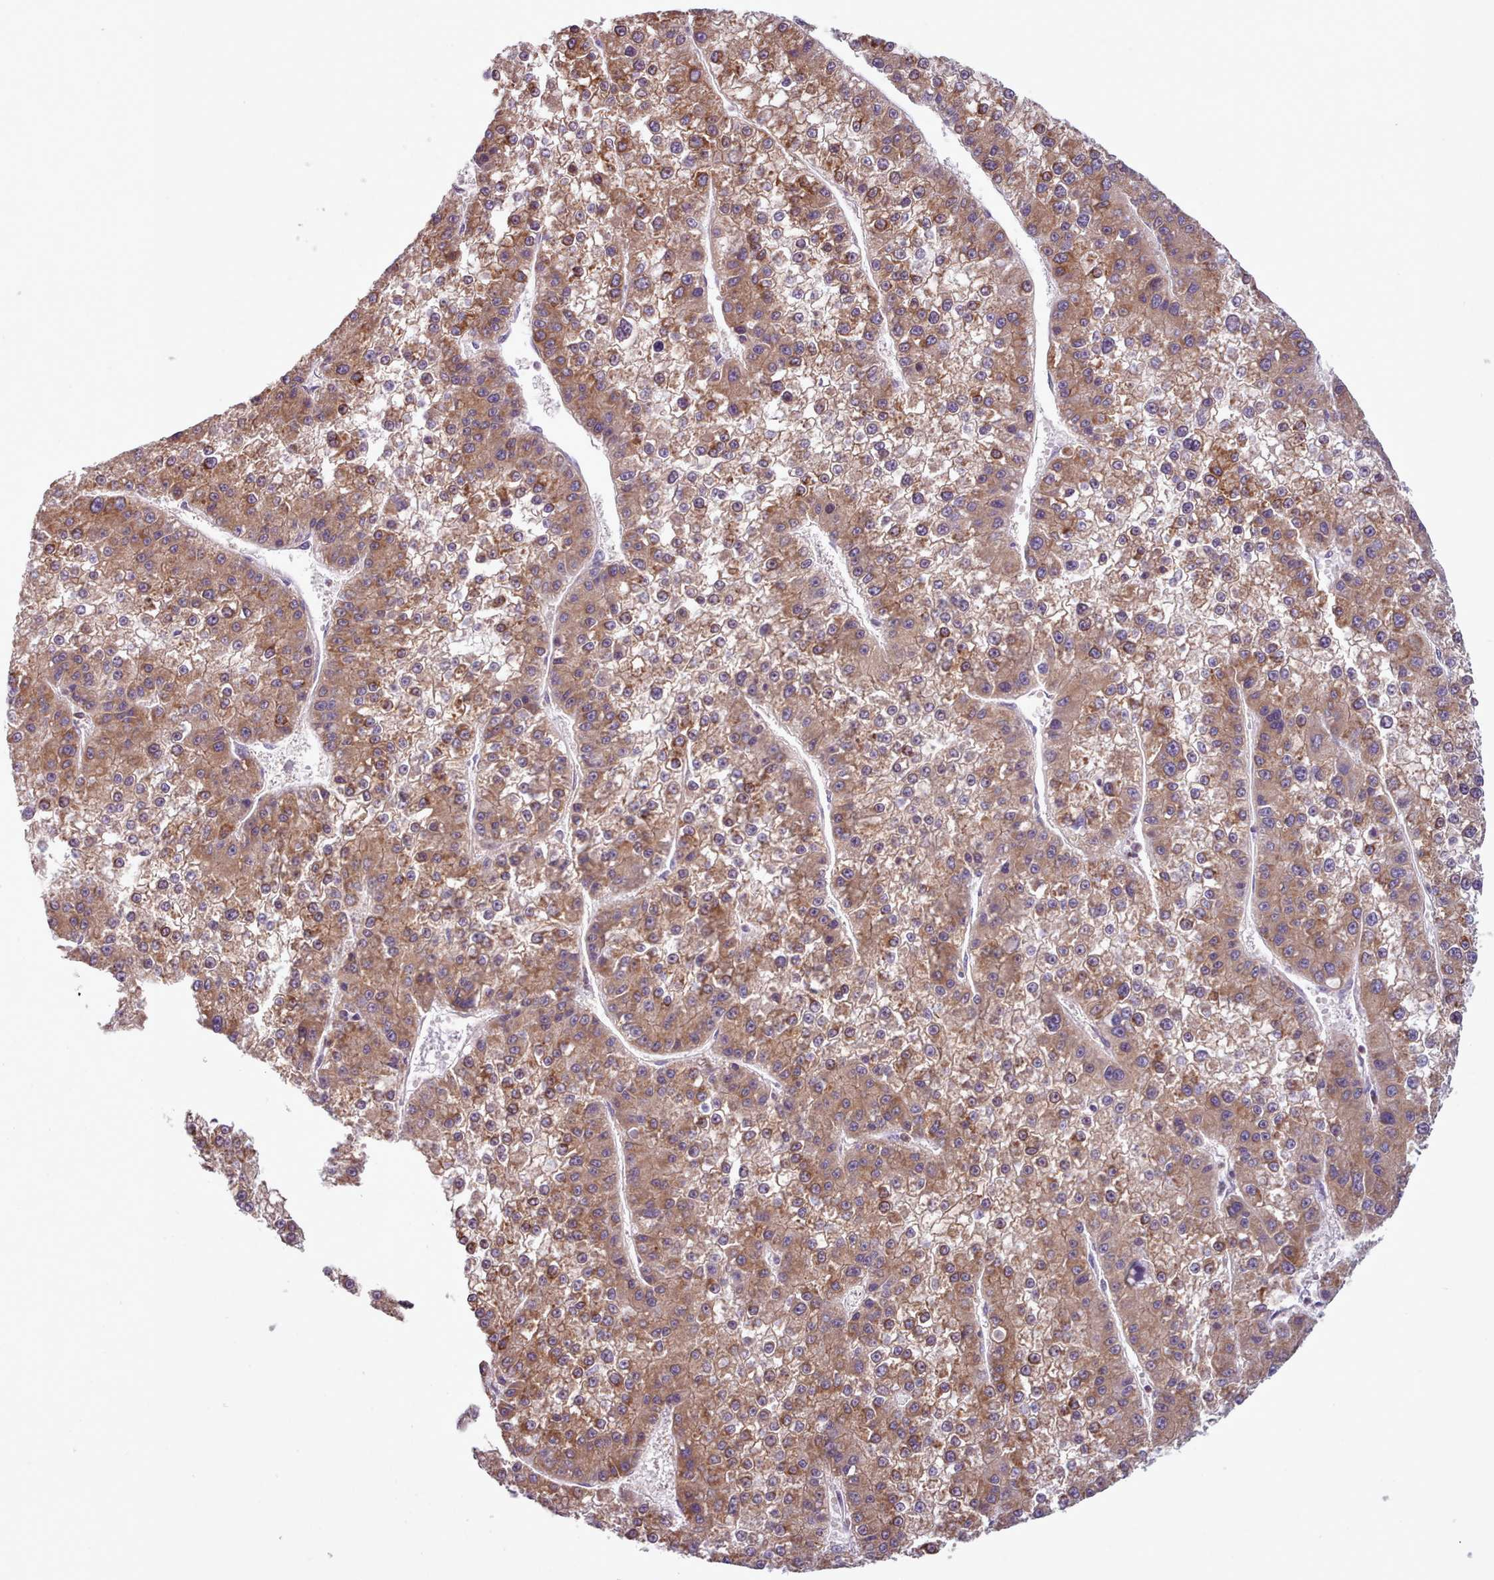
{"staining": {"intensity": "moderate", "quantity": ">75%", "location": "cytoplasmic/membranous"}, "tissue": "liver cancer", "cell_type": "Tumor cells", "image_type": "cancer", "snomed": [{"axis": "morphology", "description": "Carcinoma, Hepatocellular, NOS"}, {"axis": "topography", "description": "Liver"}], "caption": "Immunohistochemistry micrograph of neoplastic tissue: liver cancer stained using immunohistochemistry reveals medium levels of moderate protein expression localized specifically in the cytoplasmic/membranous of tumor cells, appearing as a cytoplasmic/membranous brown color.", "gene": "CRYBG1", "patient": {"sex": "female", "age": 73}}